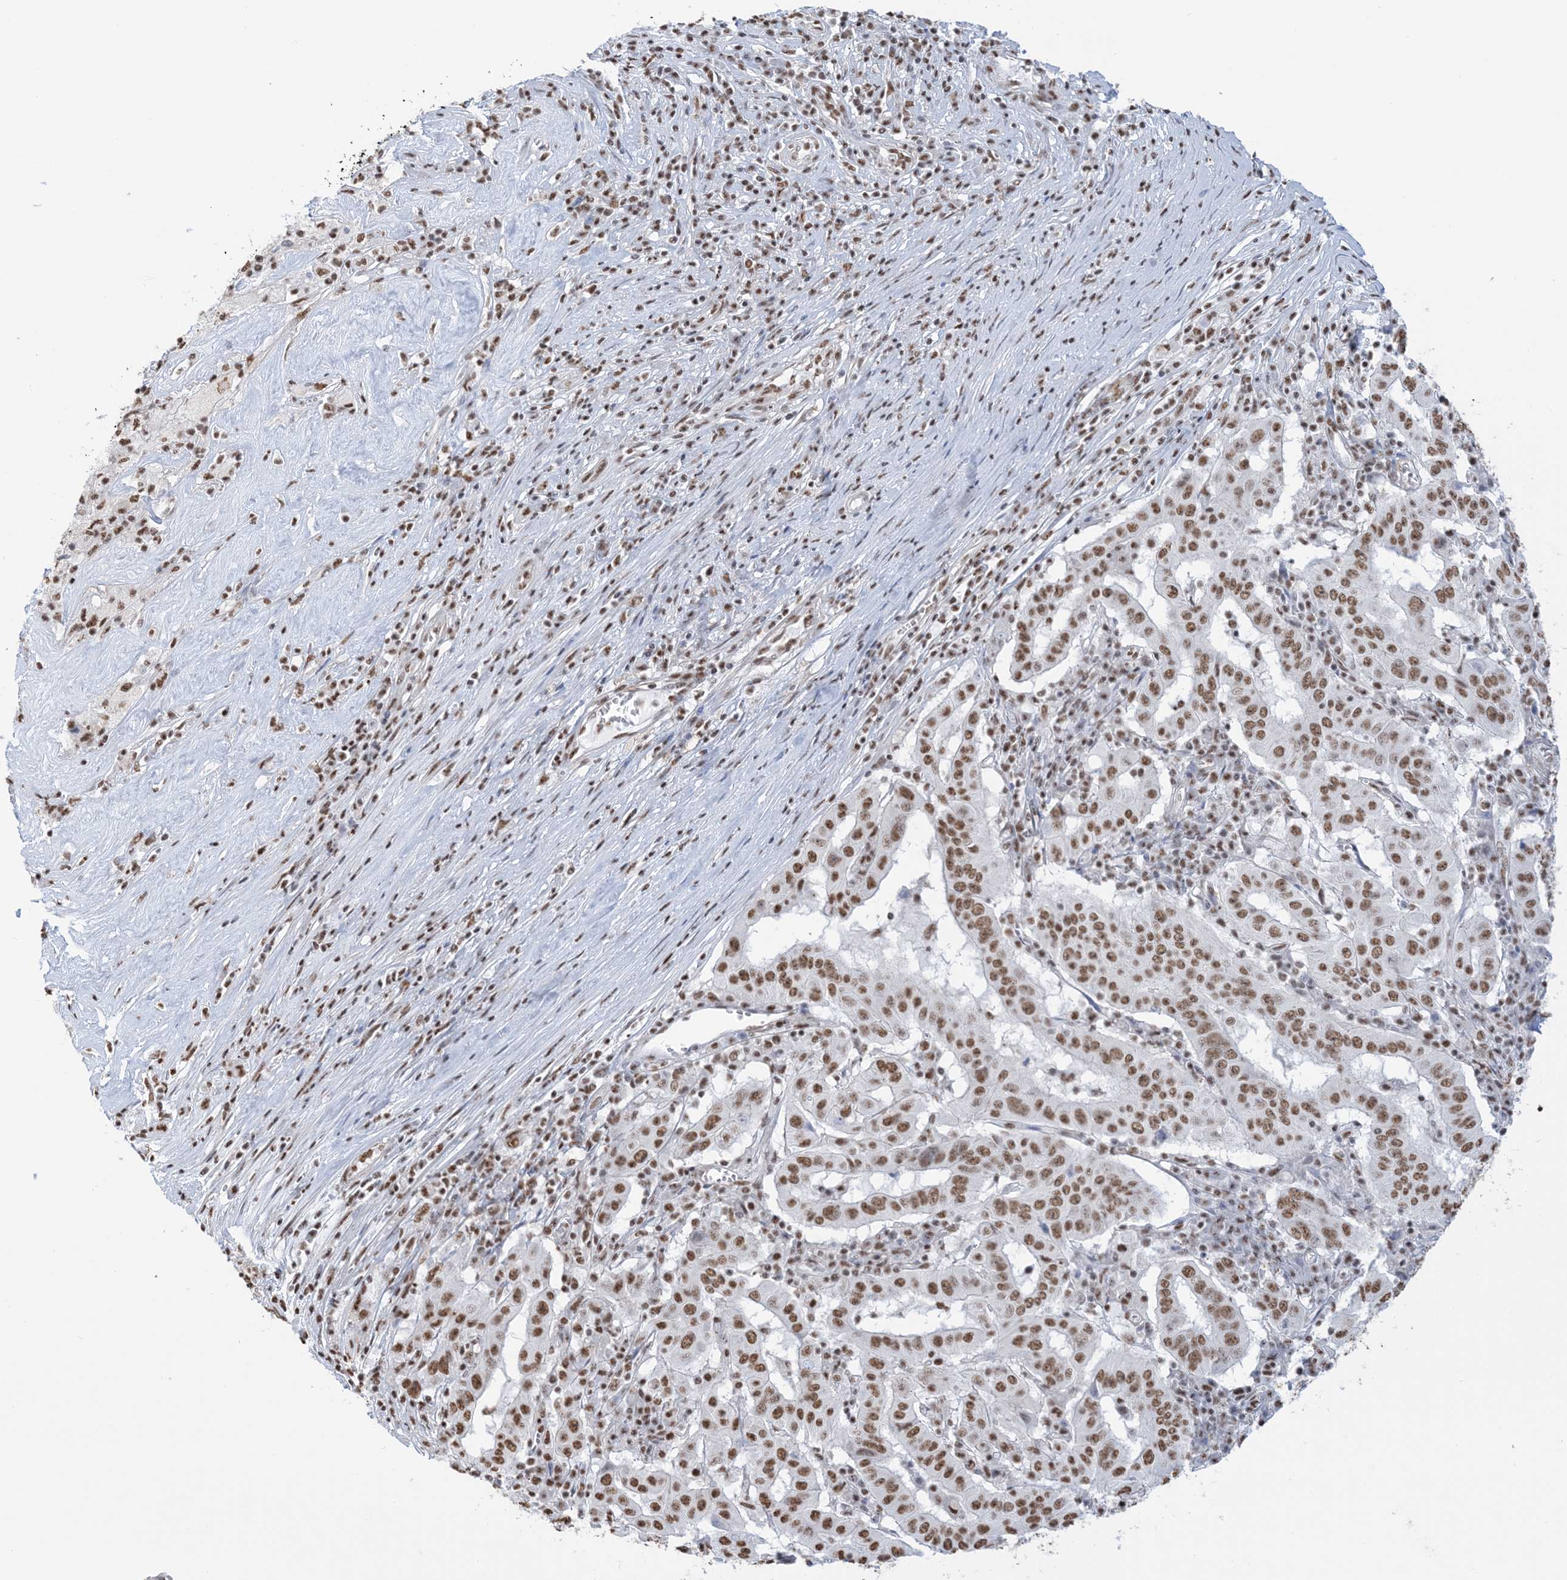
{"staining": {"intensity": "moderate", "quantity": ">75%", "location": "nuclear"}, "tissue": "pancreatic cancer", "cell_type": "Tumor cells", "image_type": "cancer", "snomed": [{"axis": "morphology", "description": "Adenocarcinoma, NOS"}, {"axis": "topography", "description": "Pancreas"}], "caption": "This image exhibits IHC staining of human pancreatic cancer, with medium moderate nuclear positivity in approximately >75% of tumor cells.", "gene": "ZNF792", "patient": {"sex": "male", "age": 63}}